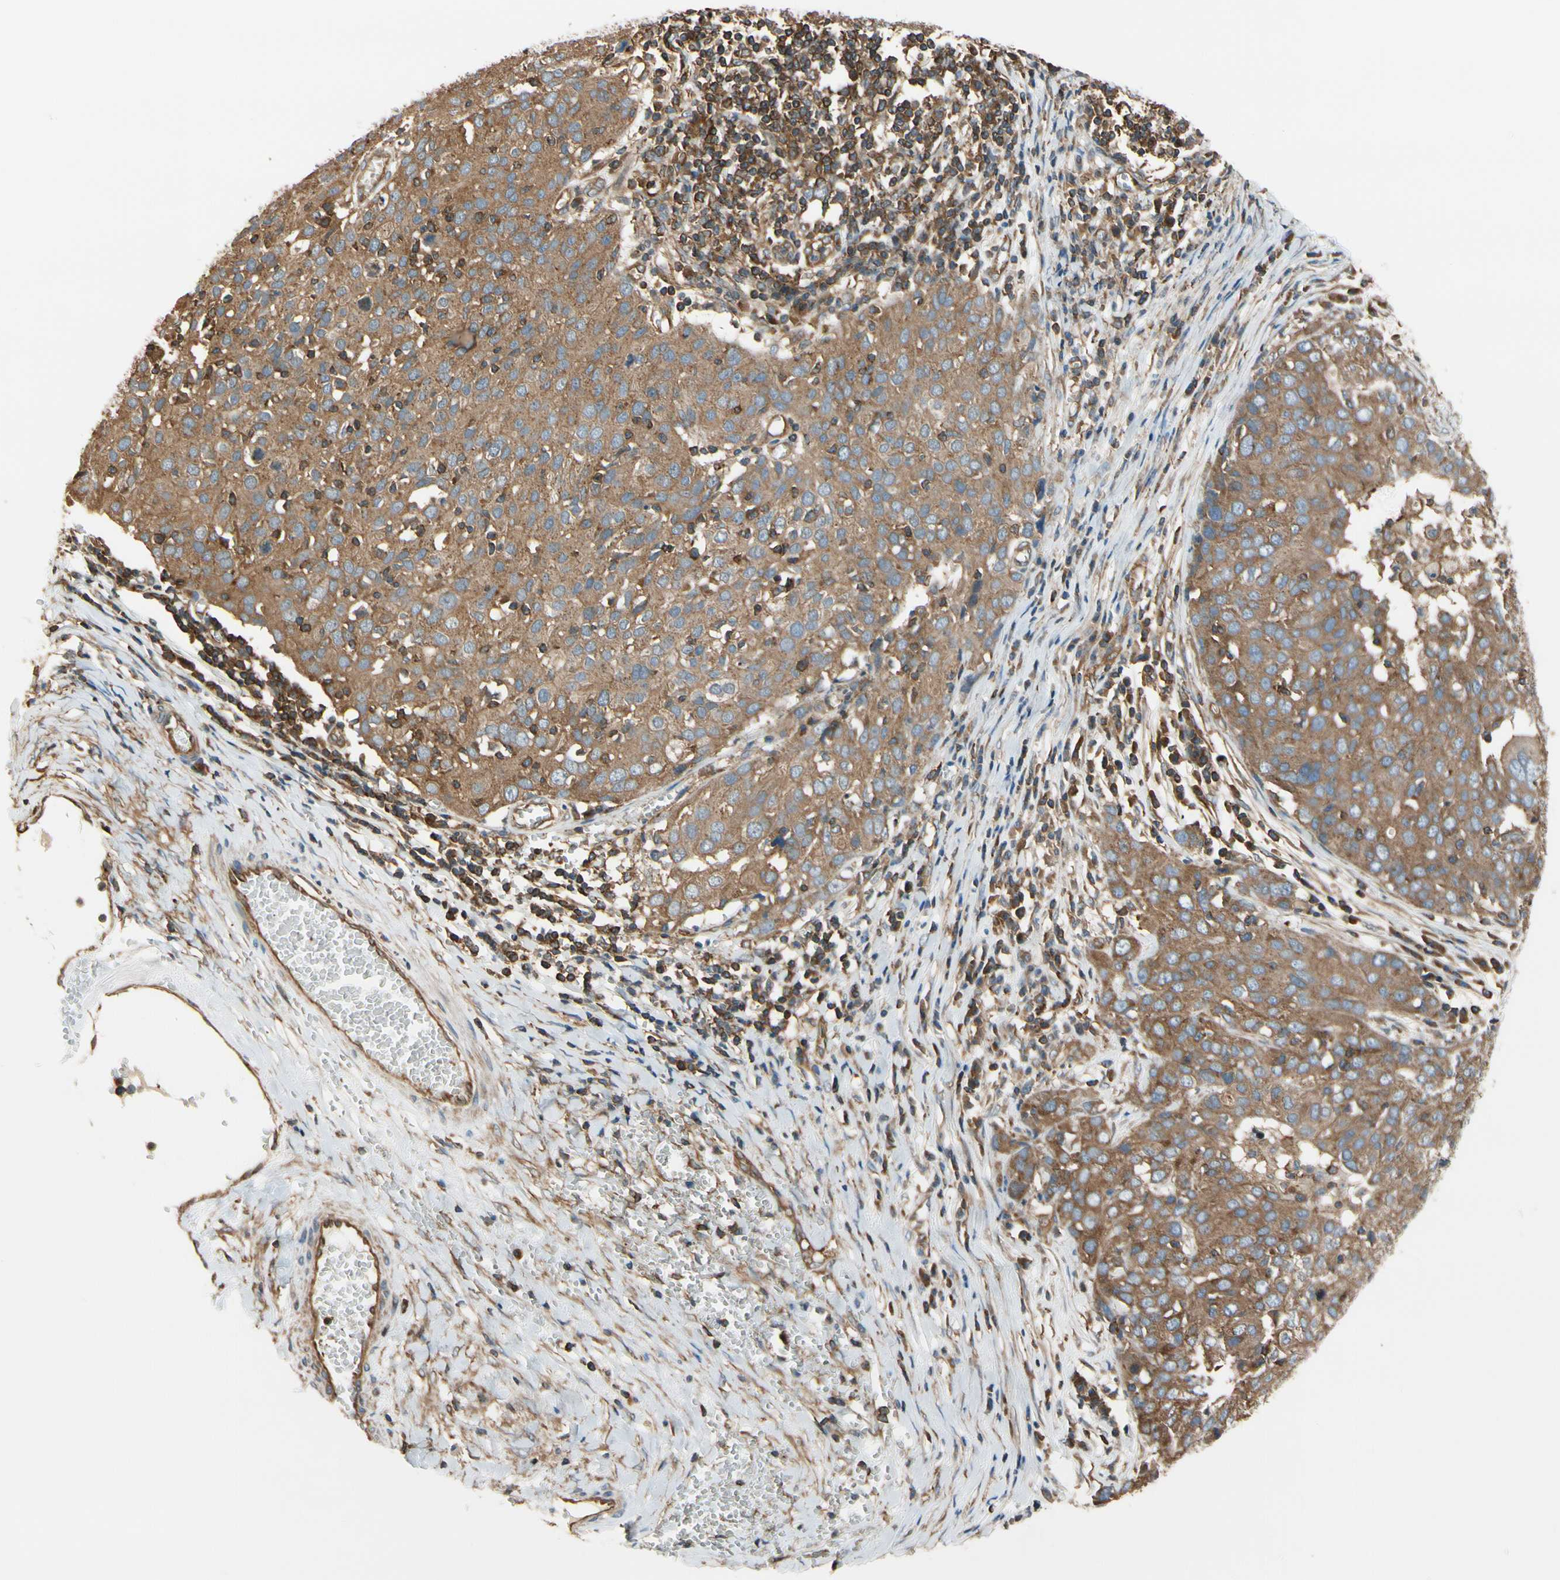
{"staining": {"intensity": "moderate", "quantity": "25%-75%", "location": "cytoplasmic/membranous"}, "tissue": "ovarian cancer", "cell_type": "Tumor cells", "image_type": "cancer", "snomed": [{"axis": "morphology", "description": "Carcinoma, endometroid"}, {"axis": "topography", "description": "Ovary"}], "caption": "Immunohistochemical staining of human ovarian cancer (endometroid carcinoma) shows moderate cytoplasmic/membranous protein staining in about 25%-75% of tumor cells. Nuclei are stained in blue.", "gene": "EPS15", "patient": {"sex": "female", "age": 50}}